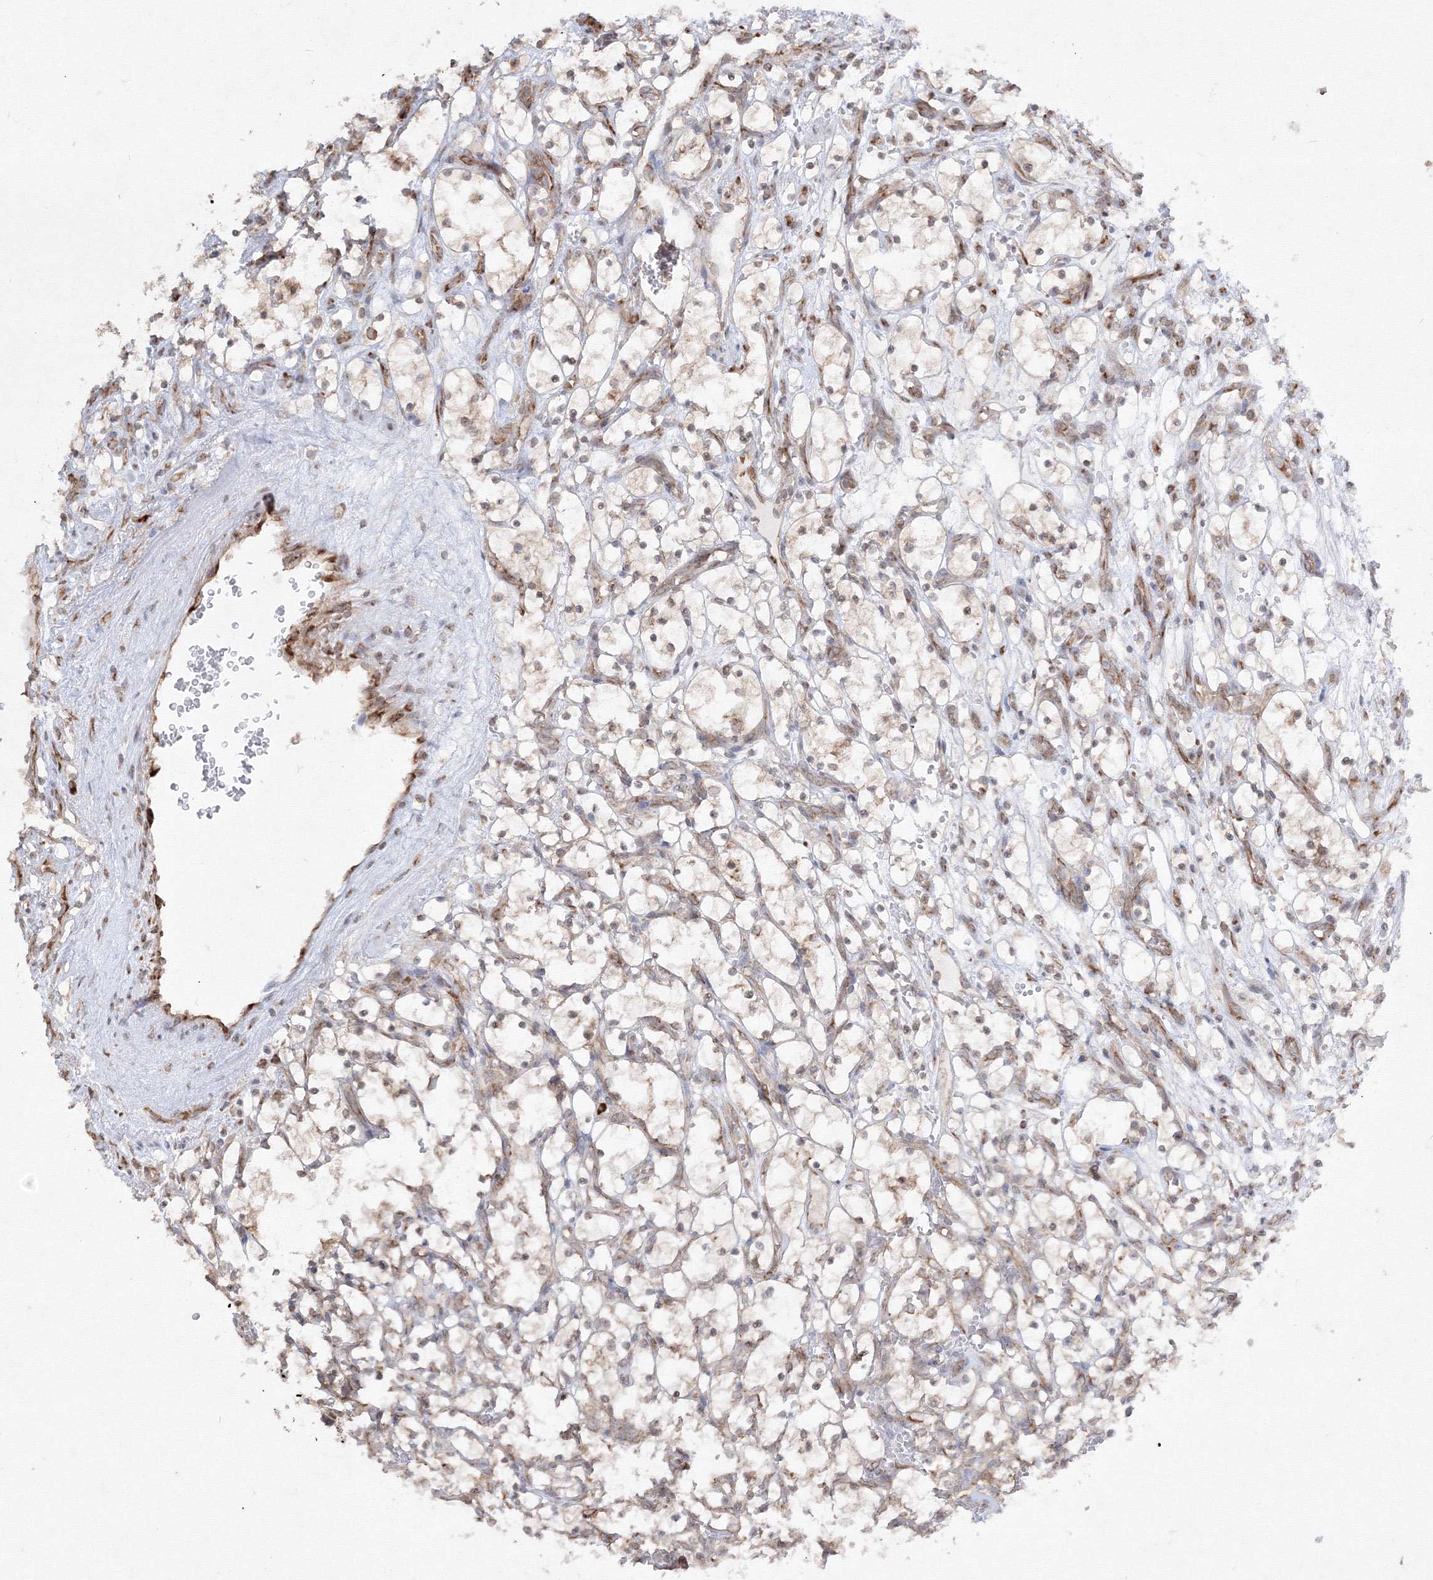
{"staining": {"intensity": "weak", "quantity": "25%-75%", "location": "cytoplasmic/membranous,nuclear"}, "tissue": "renal cancer", "cell_type": "Tumor cells", "image_type": "cancer", "snomed": [{"axis": "morphology", "description": "Adenocarcinoma, NOS"}, {"axis": "topography", "description": "Kidney"}], "caption": "Immunohistochemical staining of renal cancer reveals low levels of weak cytoplasmic/membranous and nuclear expression in approximately 25%-75% of tumor cells.", "gene": "FBXL8", "patient": {"sex": "female", "age": 69}}